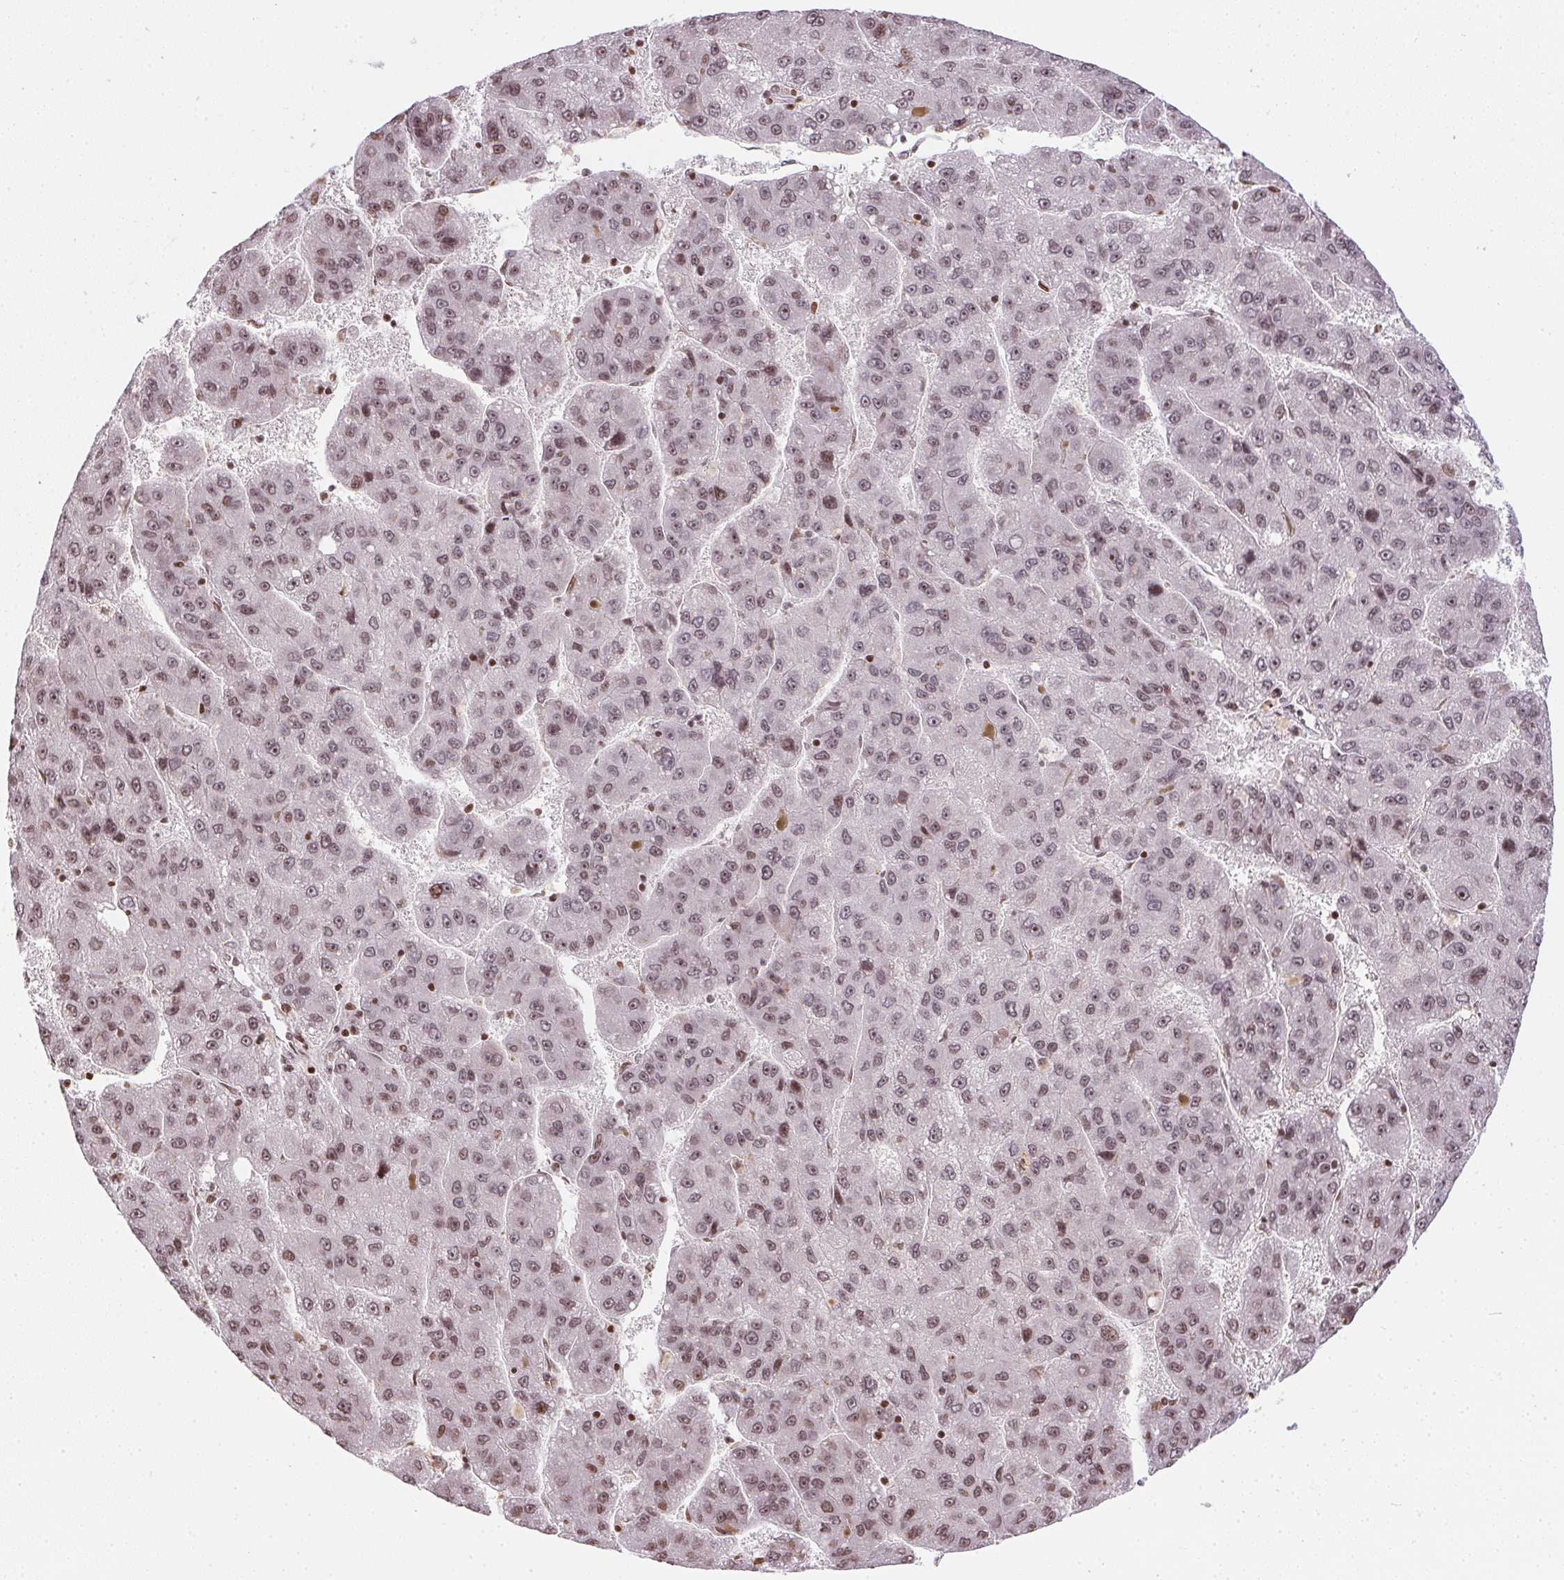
{"staining": {"intensity": "weak", "quantity": ">75%", "location": "nuclear"}, "tissue": "liver cancer", "cell_type": "Tumor cells", "image_type": "cancer", "snomed": [{"axis": "morphology", "description": "Carcinoma, Hepatocellular, NOS"}, {"axis": "topography", "description": "Liver"}], "caption": "Tumor cells display low levels of weak nuclear staining in about >75% of cells in hepatocellular carcinoma (liver).", "gene": "RNF181", "patient": {"sex": "female", "age": 82}}